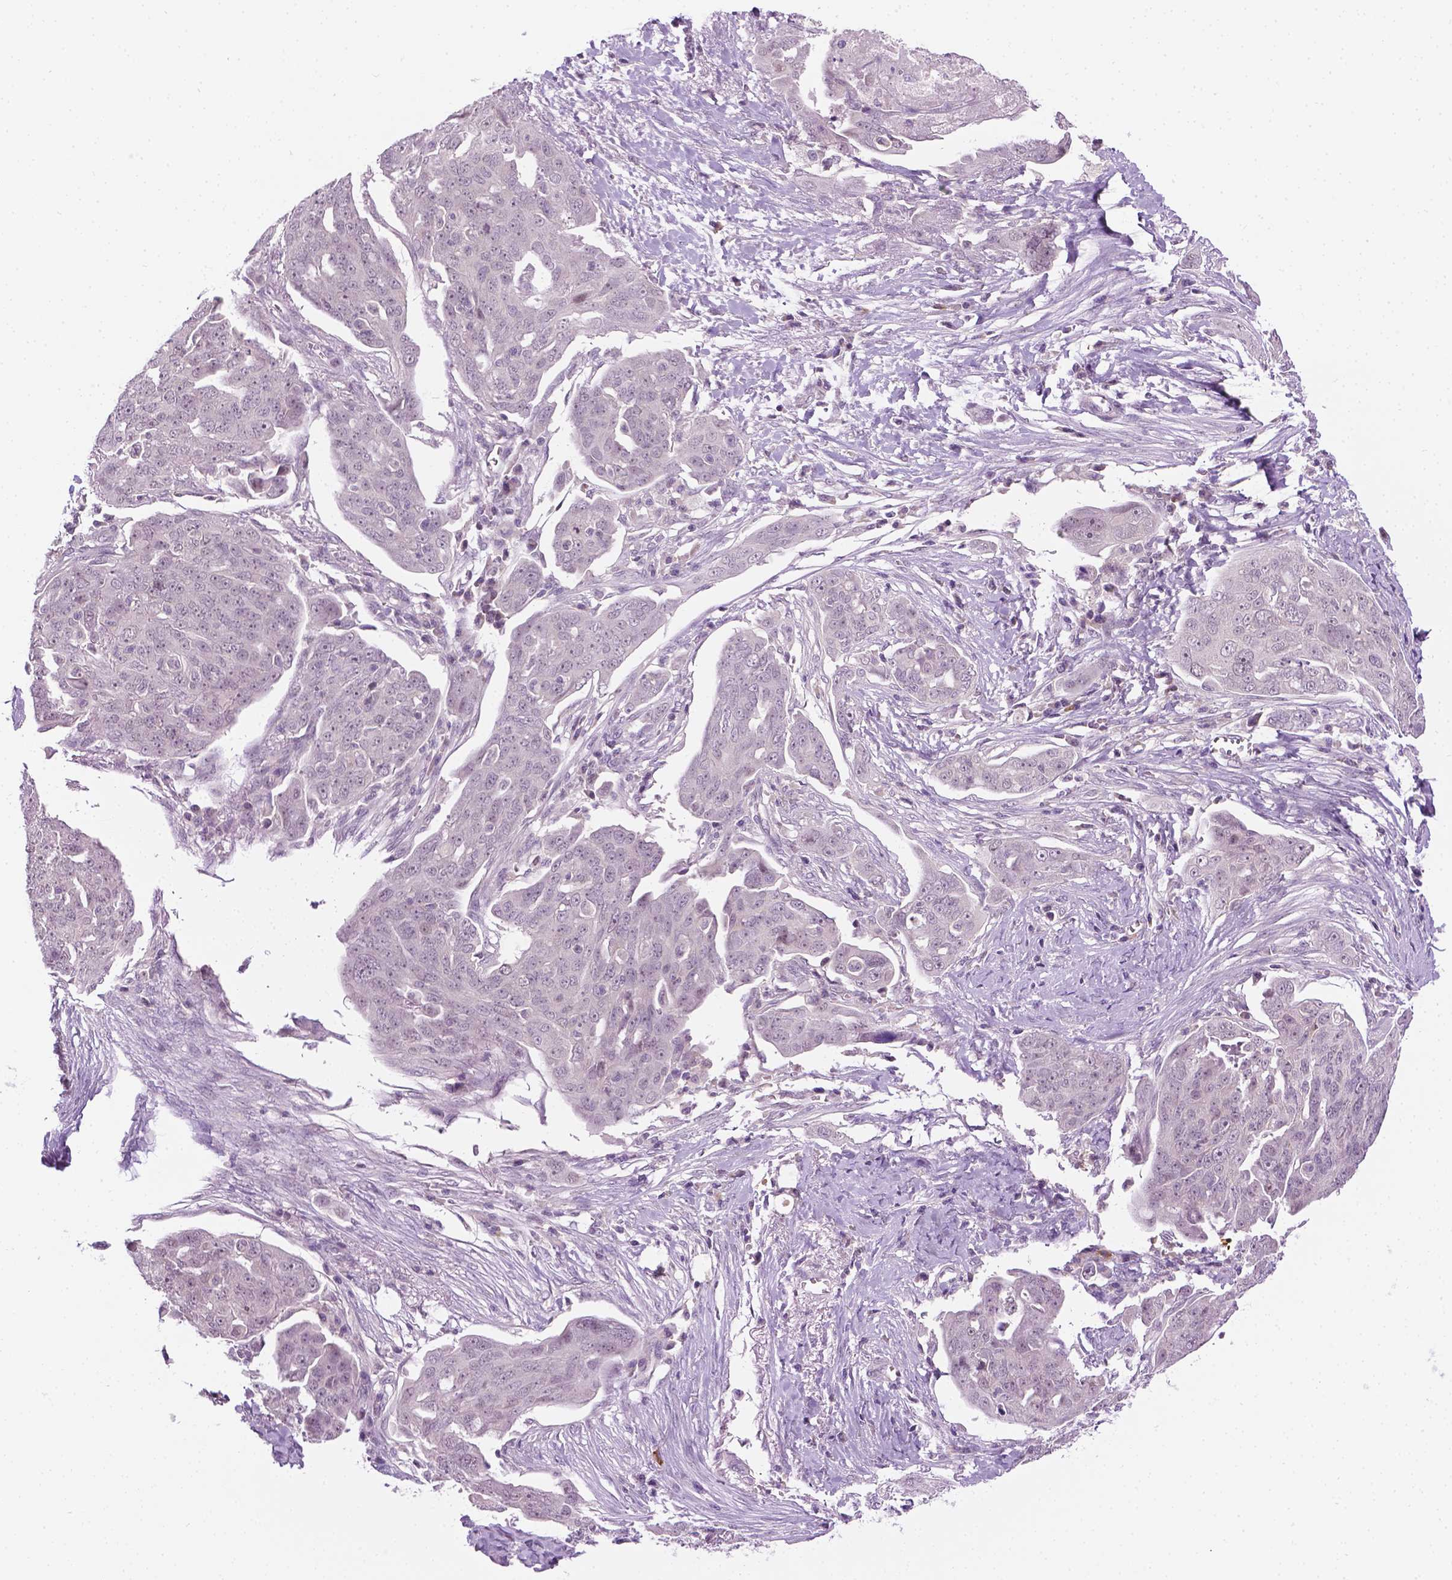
{"staining": {"intensity": "weak", "quantity": "<25%", "location": "nuclear"}, "tissue": "ovarian cancer", "cell_type": "Tumor cells", "image_type": "cancer", "snomed": [{"axis": "morphology", "description": "Carcinoma, endometroid"}, {"axis": "topography", "description": "Ovary"}], "caption": "Tumor cells show no significant staining in ovarian endometroid carcinoma. Brightfield microscopy of IHC stained with DAB (3,3'-diaminobenzidine) (brown) and hematoxylin (blue), captured at high magnification.", "gene": "DENND4A", "patient": {"sex": "female", "age": 70}}